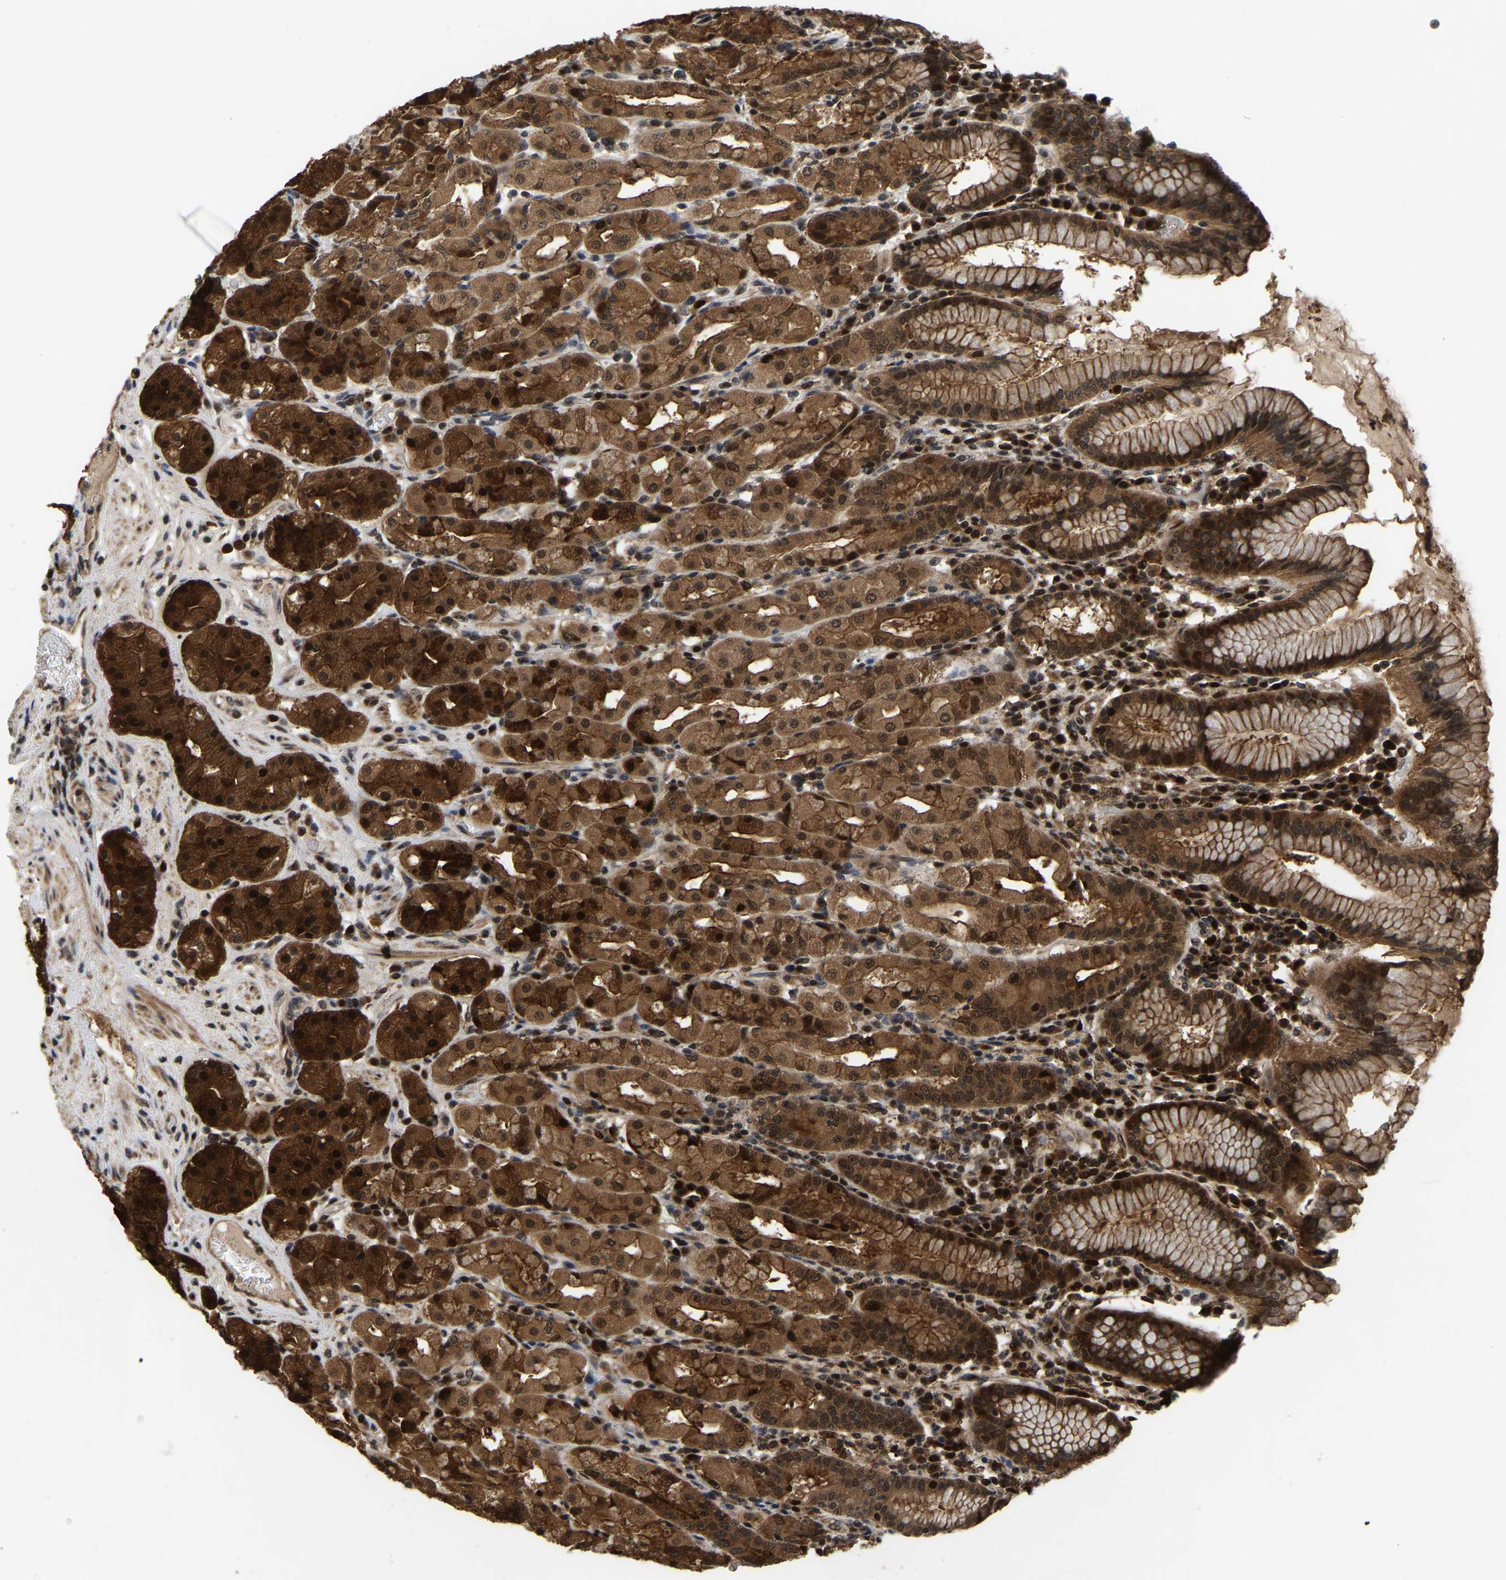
{"staining": {"intensity": "strong", "quantity": ">75%", "location": "cytoplasmic/membranous,nuclear"}, "tissue": "stomach", "cell_type": "Glandular cells", "image_type": "normal", "snomed": [{"axis": "morphology", "description": "Normal tissue, NOS"}, {"axis": "topography", "description": "Stomach"}, {"axis": "topography", "description": "Stomach, lower"}], "caption": "Immunohistochemical staining of benign human stomach shows high levels of strong cytoplasmic/membranous,nuclear staining in approximately >75% of glandular cells.", "gene": "CIAO1", "patient": {"sex": "female", "age": 56}}